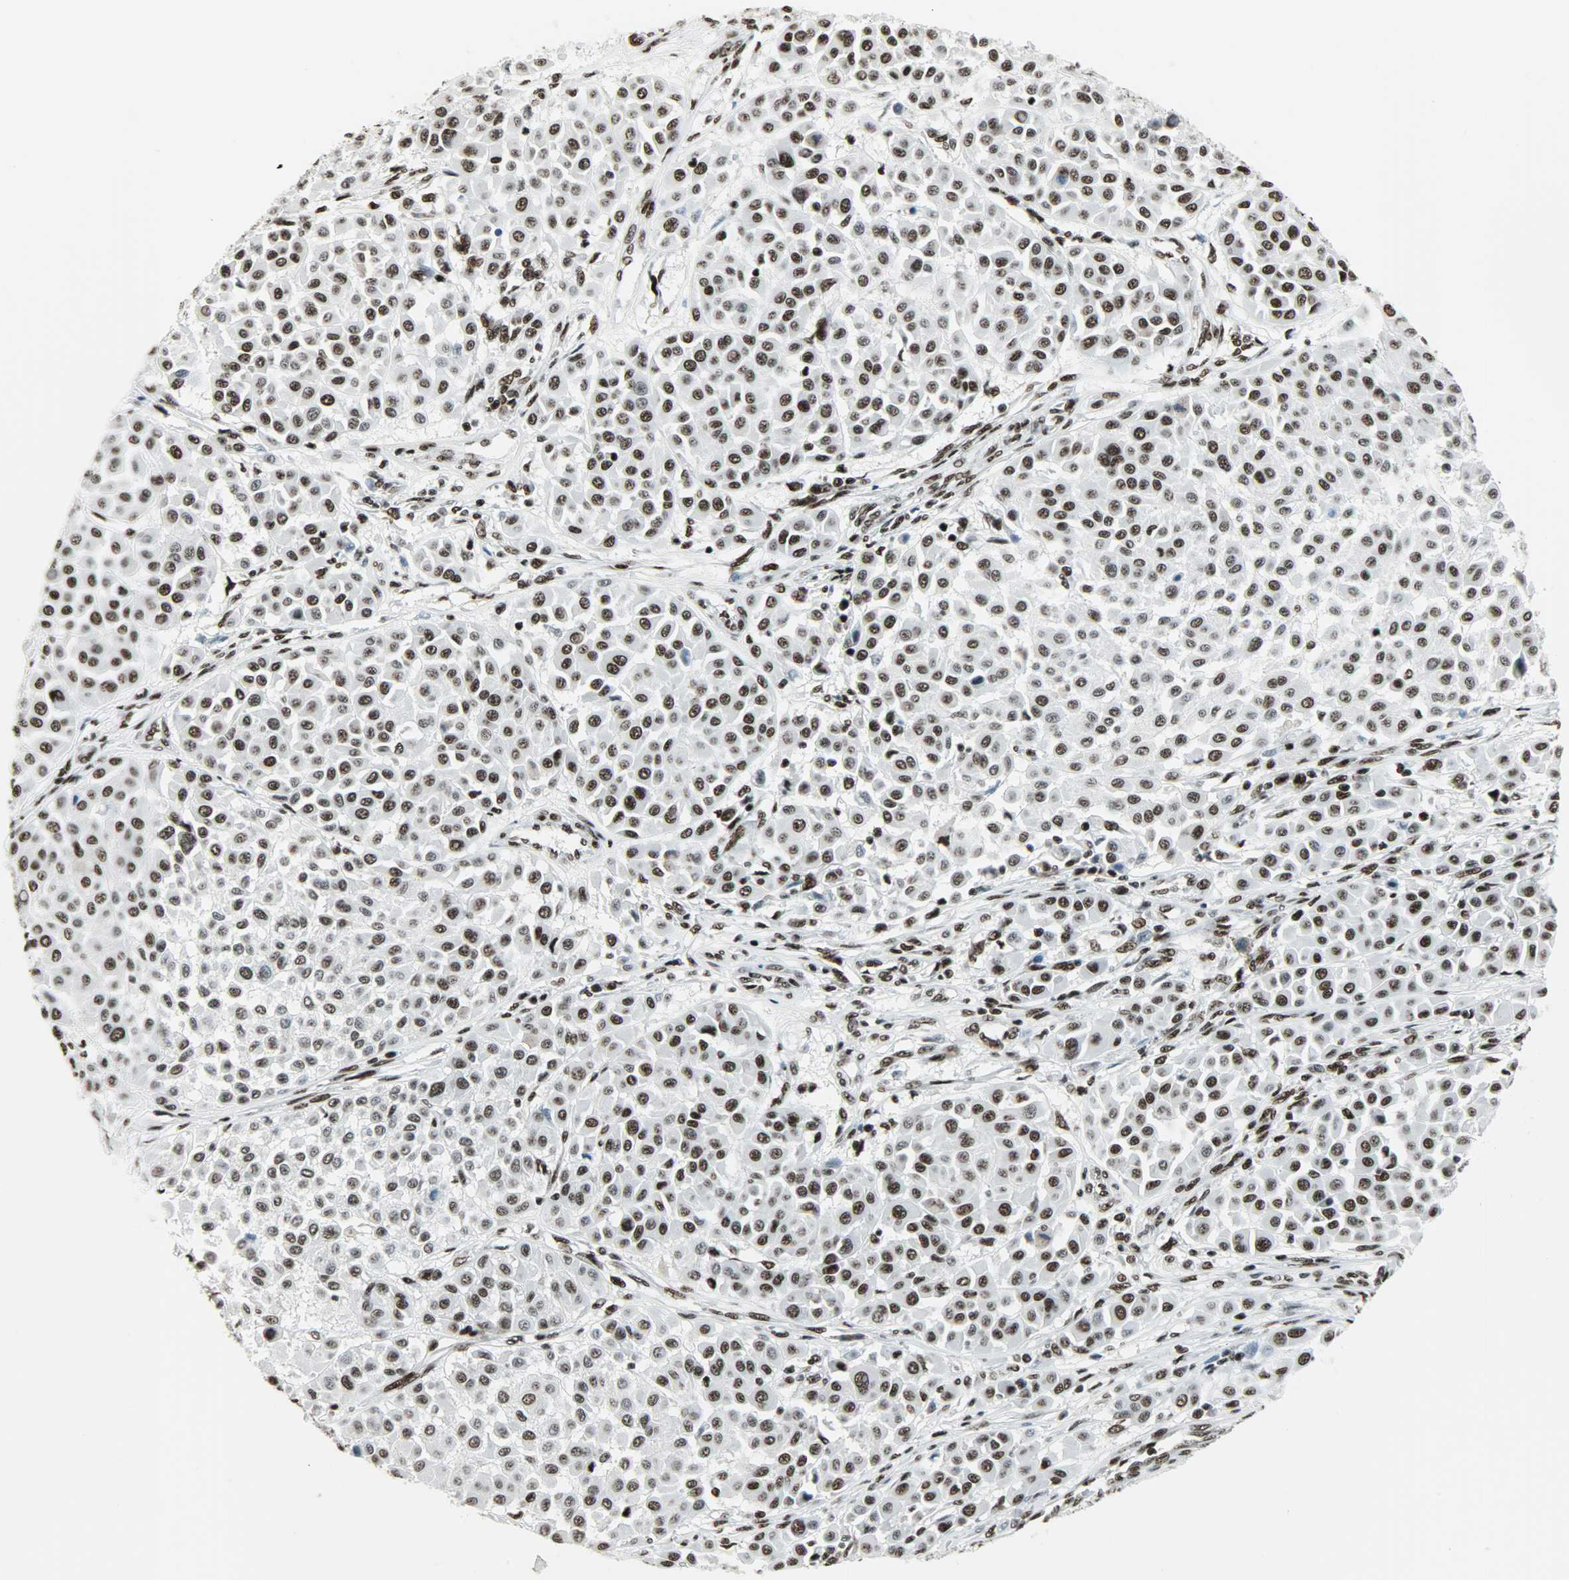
{"staining": {"intensity": "strong", "quantity": ">75%", "location": "nuclear"}, "tissue": "melanoma", "cell_type": "Tumor cells", "image_type": "cancer", "snomed": [{"axis": "morphology", "description": "Malignant melanoma, Metastatic site"}, {"axis": "topography", "description": "Soft tissue"}], "caption": "DAB immunohistochemical staining of human melanoma displays strong nuclear protein expression in about >75% of tumor cells.", "gene": "SNRPA", "patient": {"sex": "male", "age": 41}}